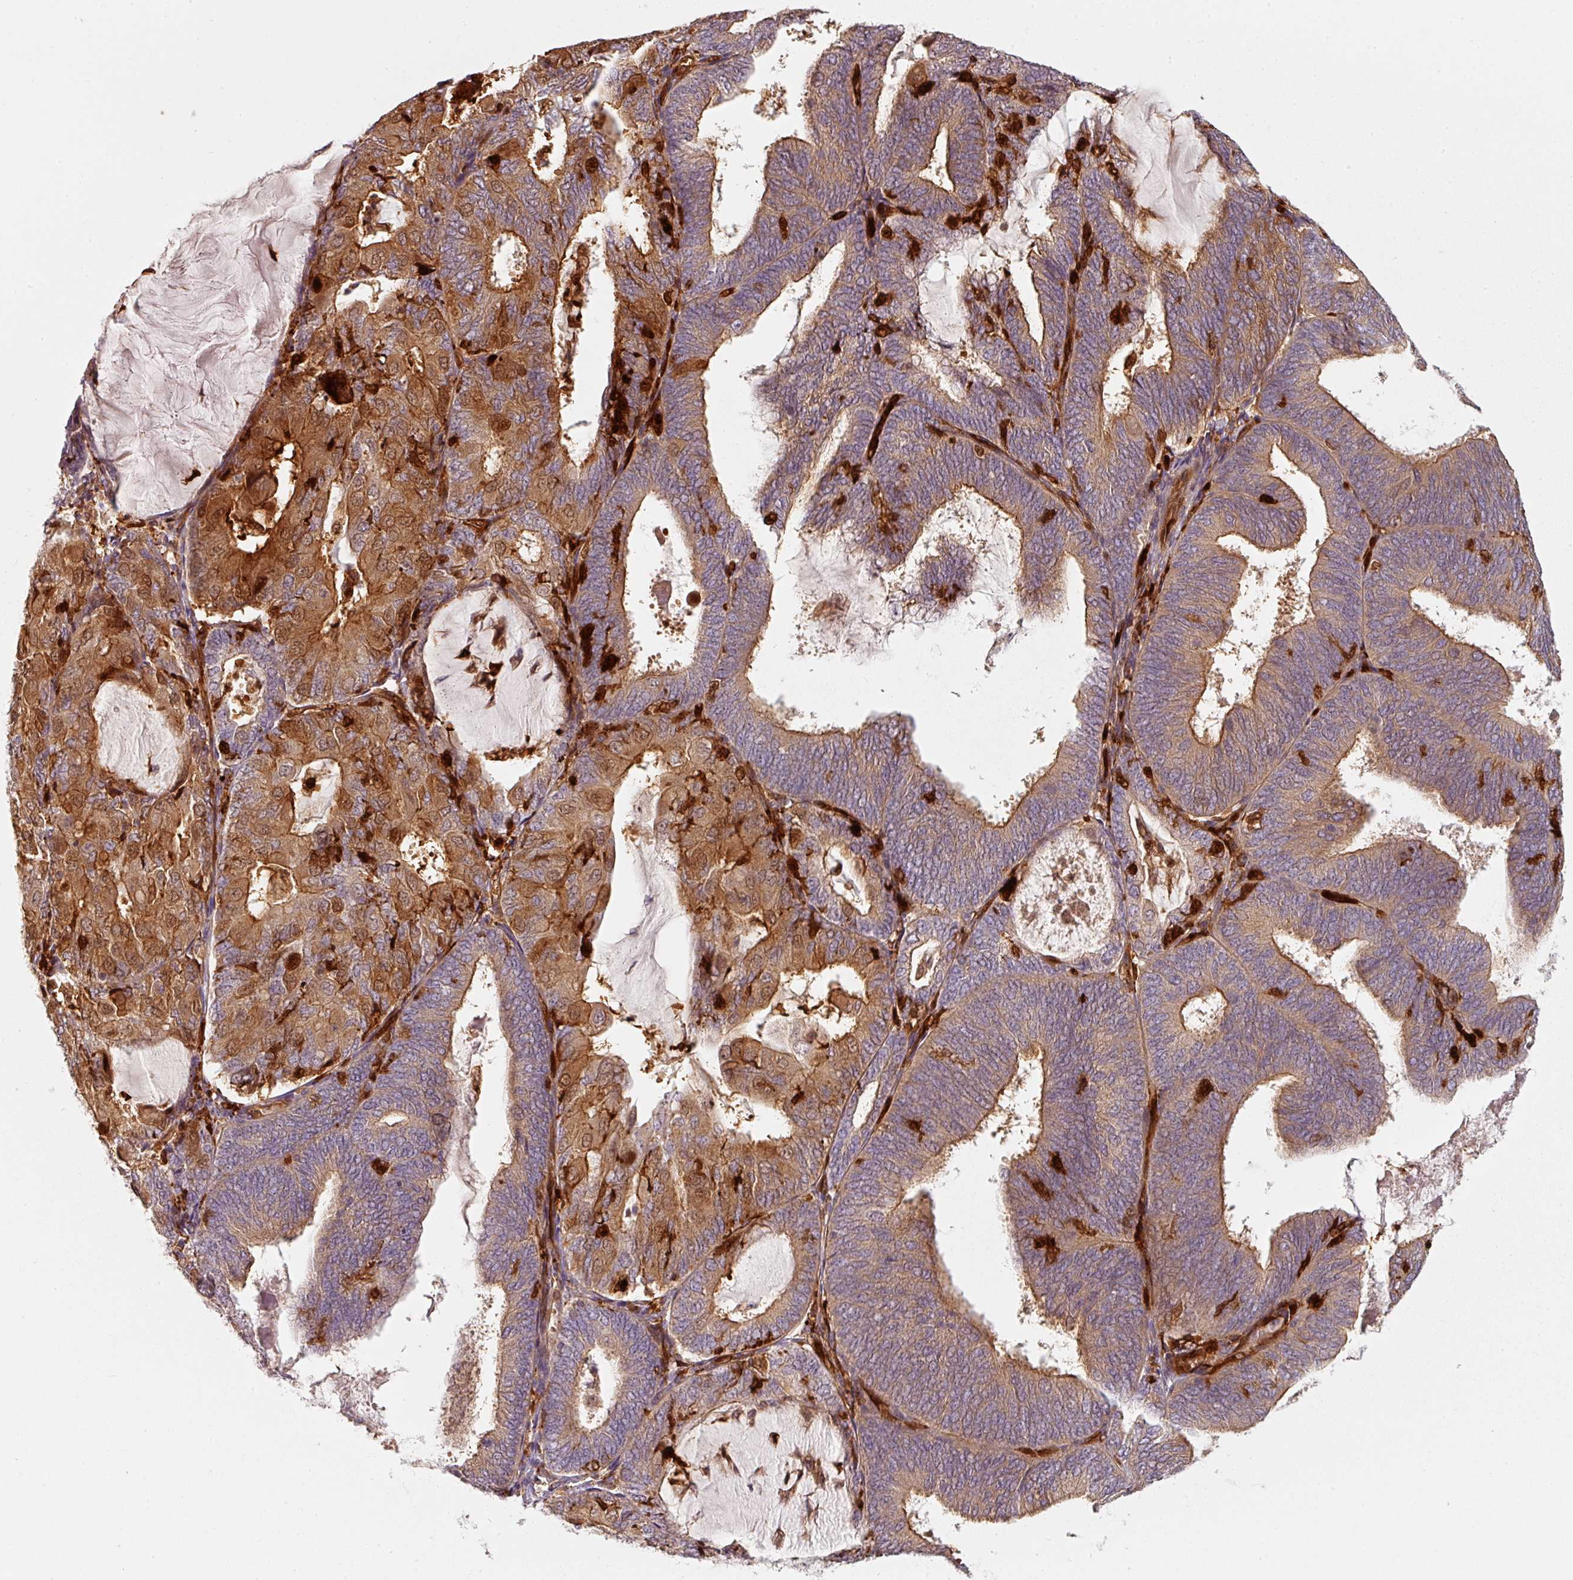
{"staining": {"intensity": "moderate", "quantity": ">75%", "location": "cytoplasmic/membranous,nuclear"}, "tissue": "endometrial cancer", "cell_type": "Tumor cells", "image_type": "cancer", "snomed": [{"axis": "morphology", "description": "Adenocarcinoma, NOS"}, {"axis": "topography", "description": "Endometrium"}], "caption": "Adenocarcinoma (endometrial) tissue demonstrates moderate cytoplasmic/membranous and nuclear expression in approximately >75% of tumor cells, visualized by immunohistochemistry. (Stains: DAB in brown, nuclei in blue, Microscopy: brightfield microscopy at high magnification).", "gene": "IQGAP2", "patient": {"sex": "female", "age": 81}}